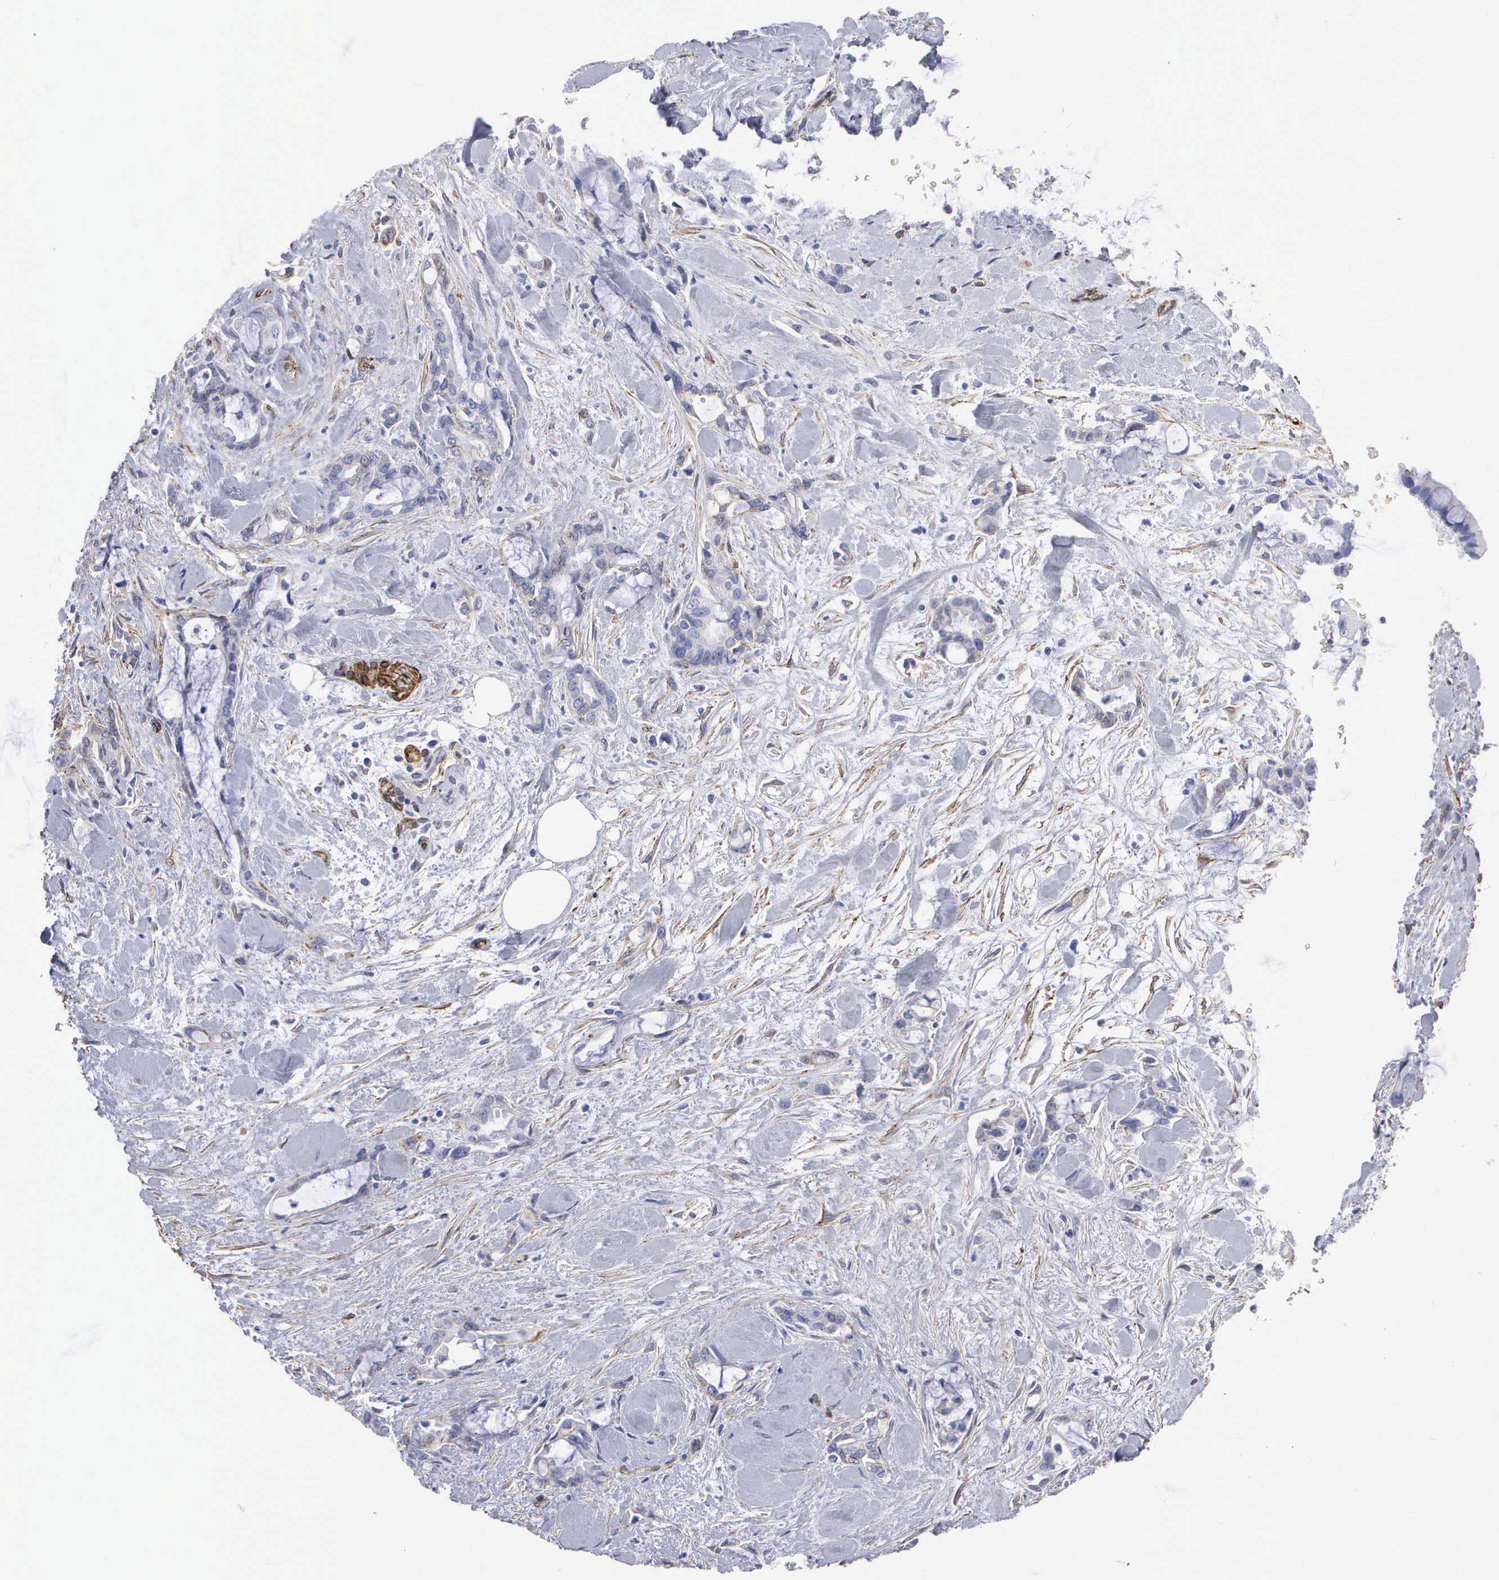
{"staining": {"intensity": "negative", "quantity": "none", "location": "none"}, "tissue": "pancreatic cancer", "cell_type": "Tumor cells", "image_type": "cancer", "snomed": [{"axis": "morphology", "description": "Adenocarcinoma, NOS"}, {"axis": "topography", "description": "Pancreas"}], "caption": "Human pancreatic cancer stained for a protein using immunohistochemistry (IHC) demonstrates no staining in tumor cells.", "gene": "MAGEB10", "patient": {"sex": "female", "age": 70}}